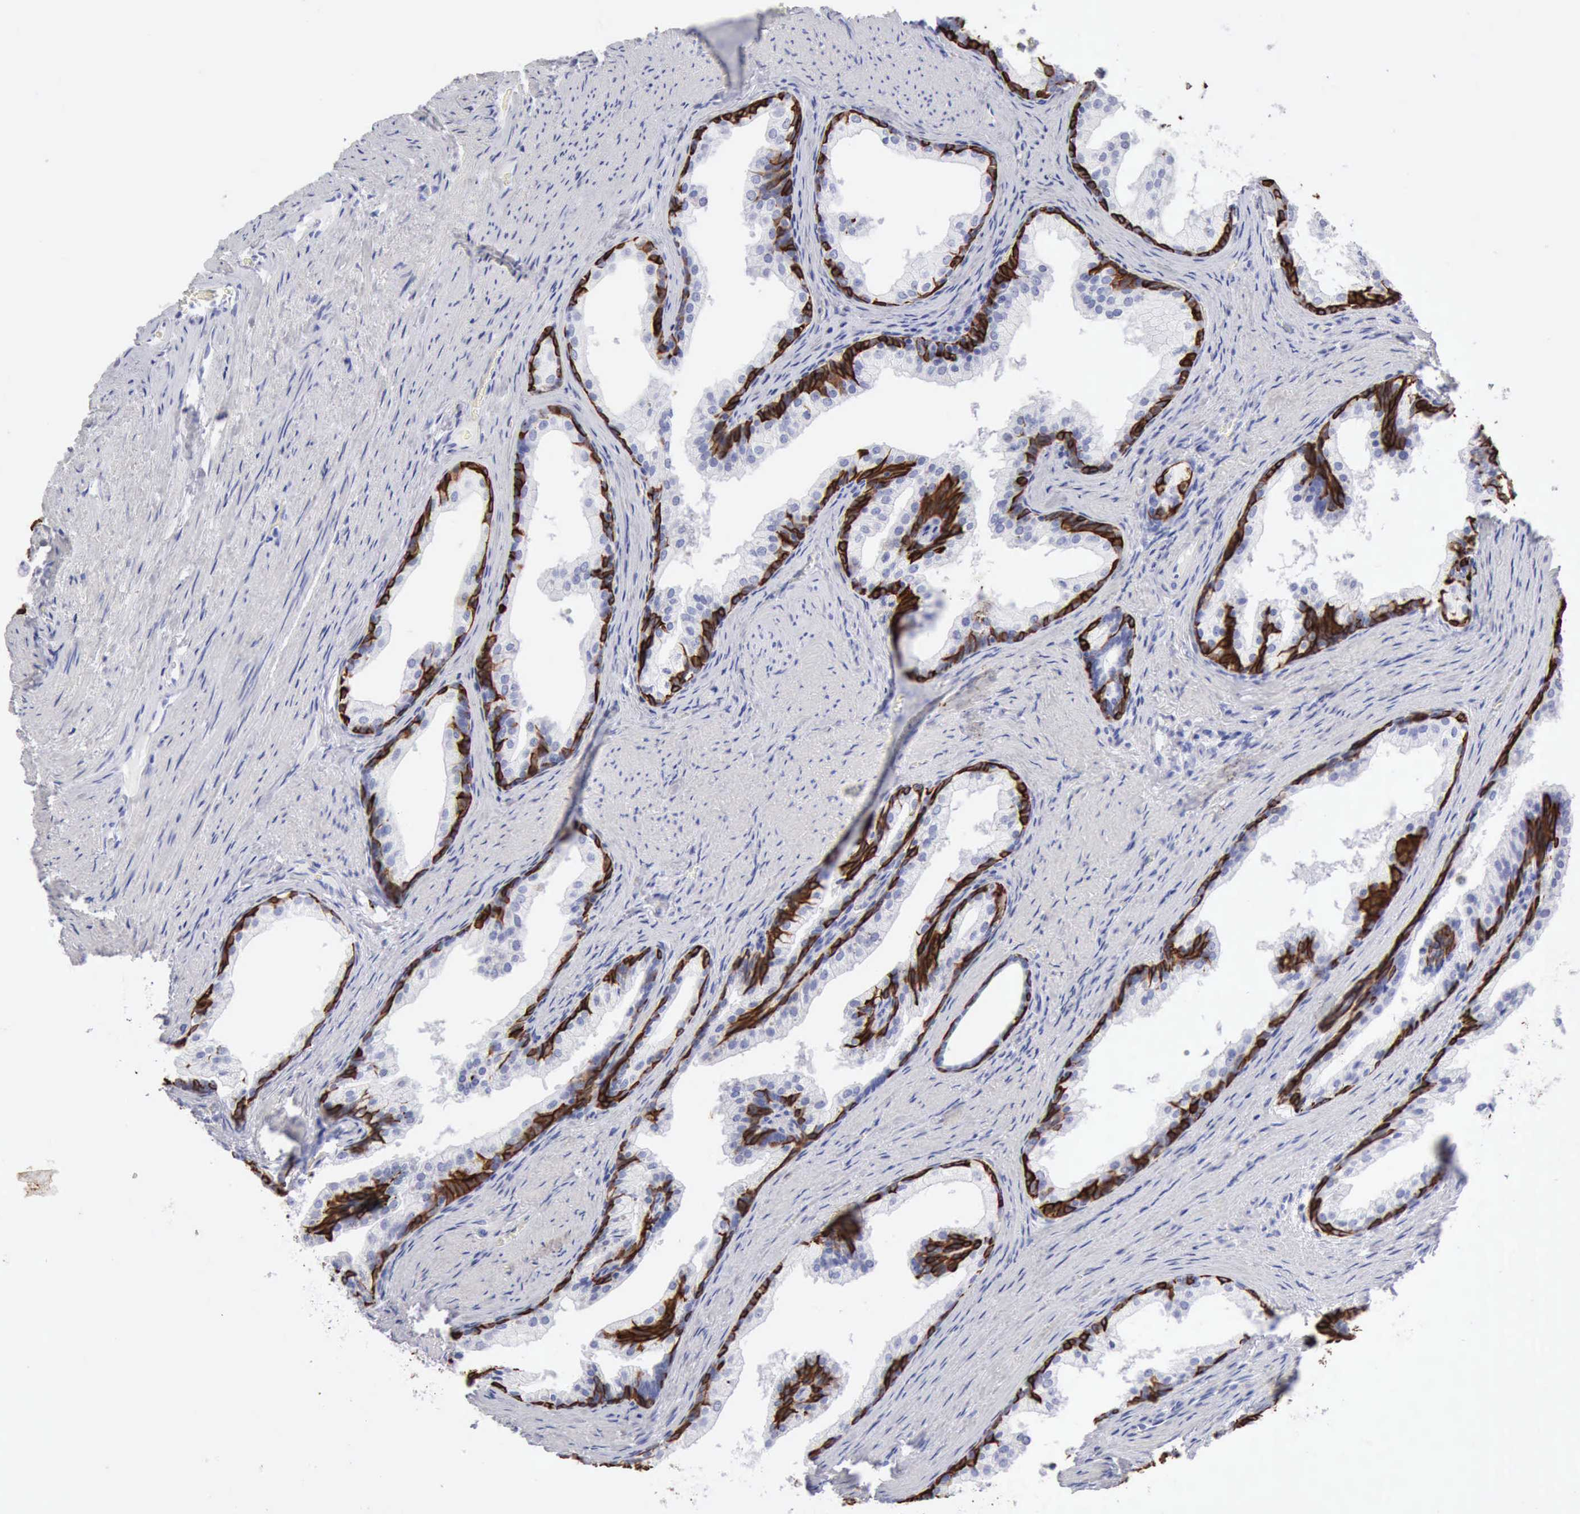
{"staining": {"intensity": "negative", "quantity": "none", "location": "none"}, "tissue": "prostate cancer", "cell_type": "Tumor cells", "image_type": "cancer", "snomed": [{"axis": "morphology", "description": "Adenocarcinoma, Medium grade"}, {"axis": "topography", "description": "Prostate"}], "caption": "Tumor cells show no significant staining in prostate cancer. (Stains: DAB (3,3'-diaminobenzidine) IHC with hematoxylin counter stain, Microscopy: brightfield microscopy at high magnification).", "gene": "KRT5", "patient": {"sex": "male", "age": 60}}